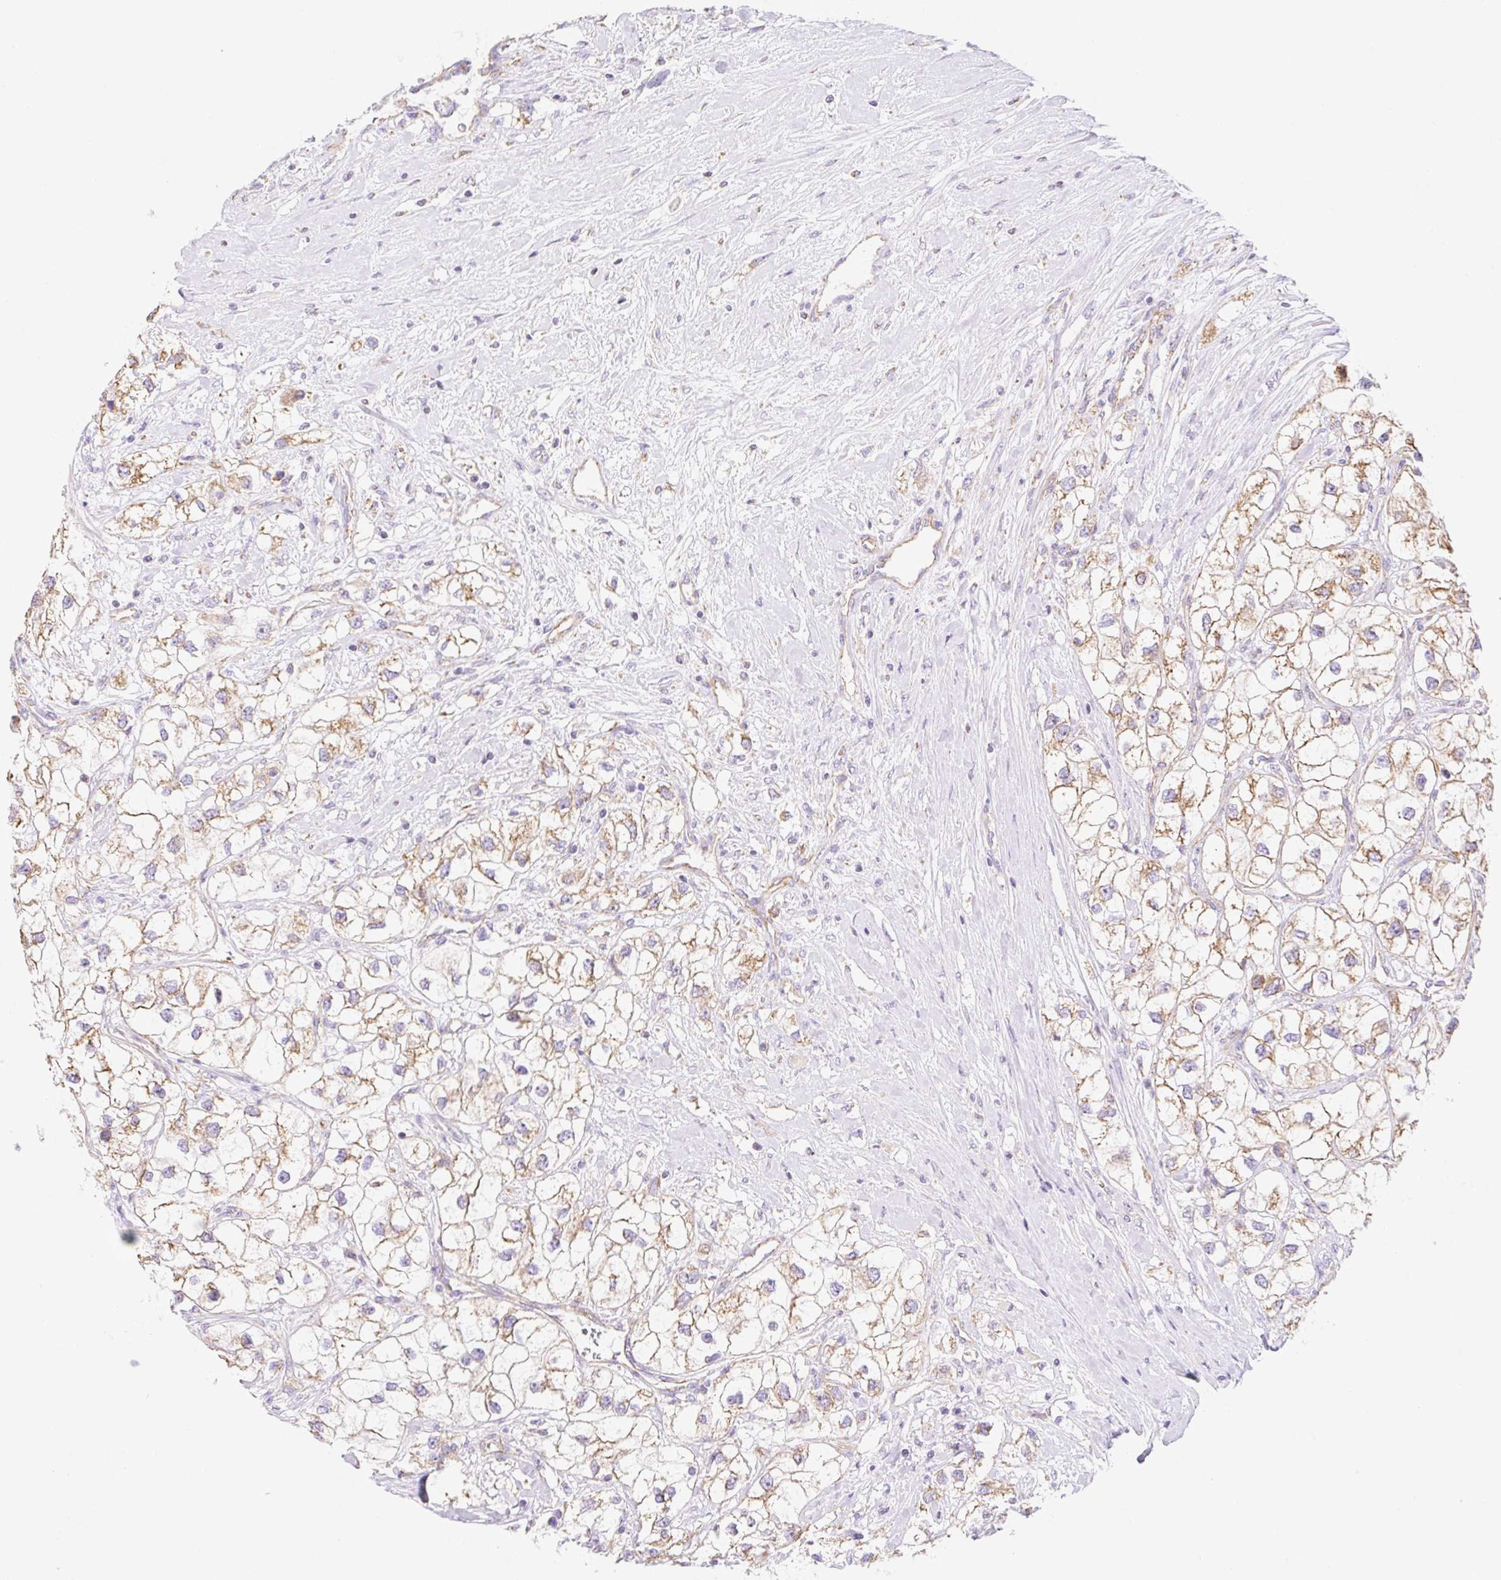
{"staining": {"intensity": "moderate", "quantity": "25%-75%", "location": "cytoplasmic/membranous"}, "tissue": "renal cancer", "cell_type": "Tumor cells", "image_type": "cancer", "snomed": [{"axis": "morphology", "description": "Adenocarcinoma, NOS"}, {"axis": "topography", "description": "Kidney"}], "caption": "An image showing moderate cytoplasmic/membranous positivity in approximately 25%-75% of tumor cells in renal cancer (adenocarcinoma), as visualized by brown immunohistochemical staining.", "gene": "ESAM", "patient": {"sex": "male", "age": 59}}